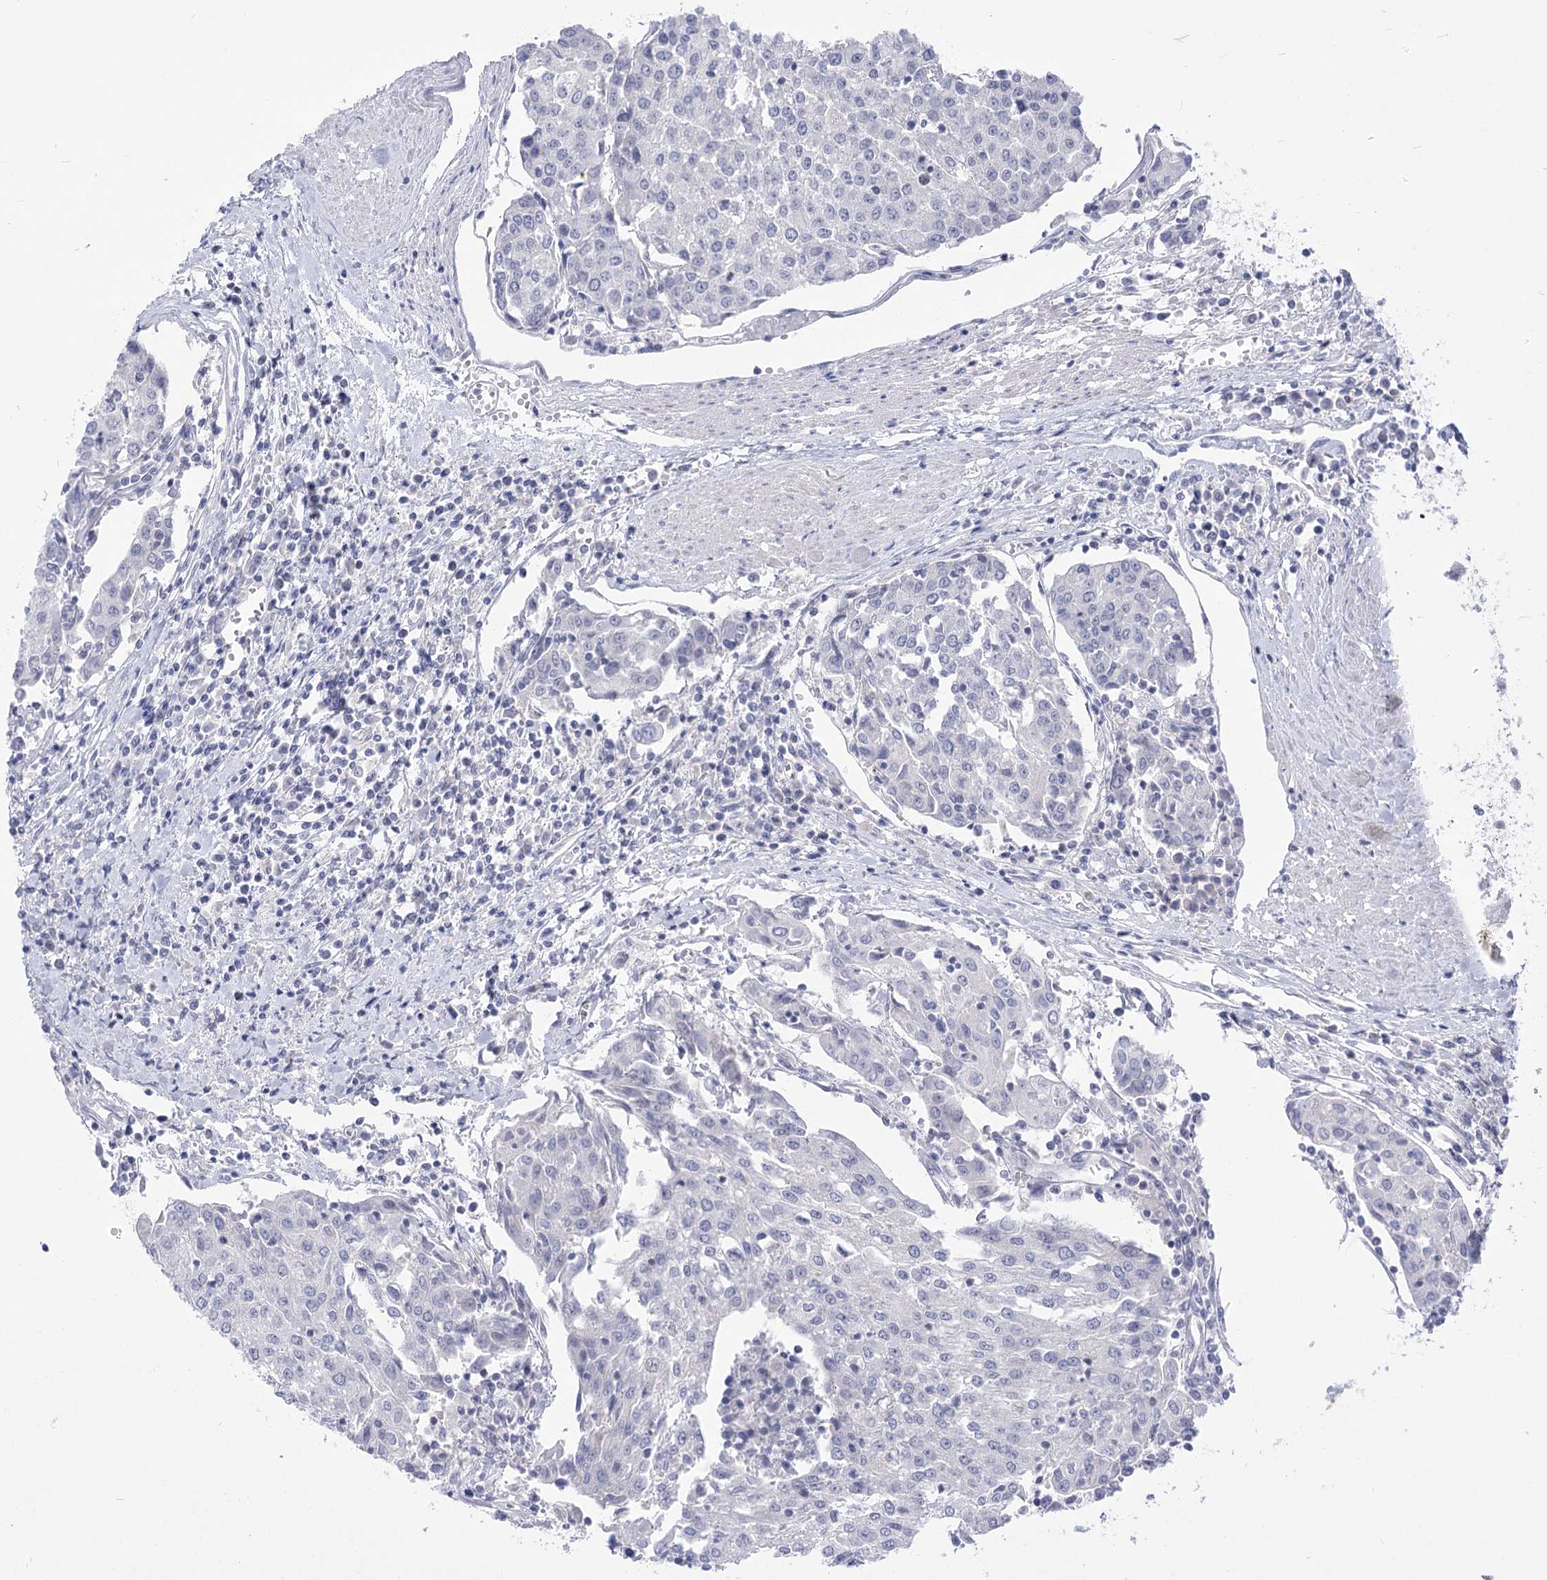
{"staining": {"intensity": "negative", "quantity": "none", "location": "none"}, "tissue": "urothelial cancer", "cell_type": "Tumor cells", "image_type": "cancer", "snomed": [{"axis": "morphology", "description": "Urothelial carcinoma, High grade"}, {"axis": "topography", "description": "Urinary bladder"}], "caption": "Immunohistochemistry (IHC) of human urothelial cancer exhibits no positivity in tumor cells. (DAB immunohistochemistry (IHC) with hematoxylin counter stain).", "gene": "HELT", "patient": {"sex": "female", "age": 85}}